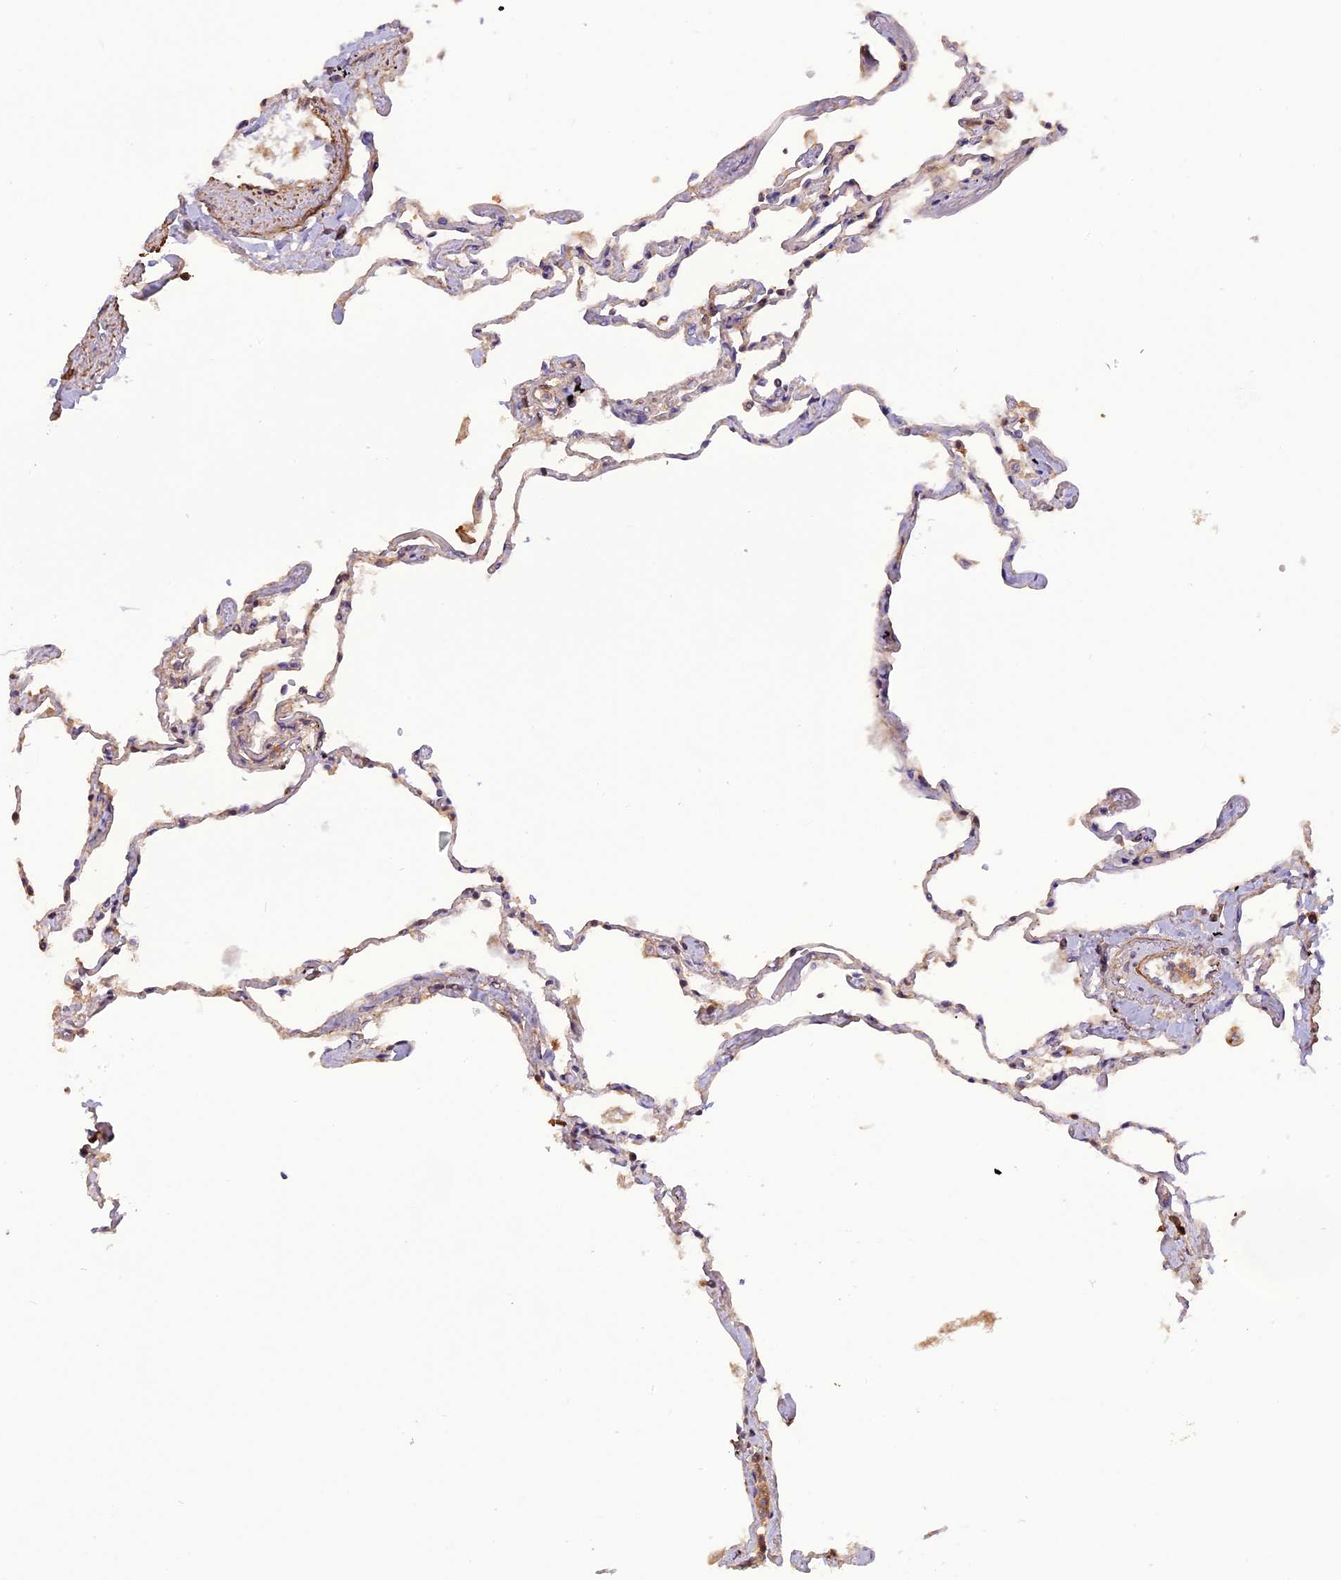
{"staining": {"intensity": "negative", "quantity": "none", "location": "none"}, "tissue": "lung", "cell_type": "Alveolar cells", "image_type": "normal", "snomed": [{"axis": "morphology", "description": "Normal tissue, NOS"}, {"axis": "topography", "description": "Lung"}], "caption": "Immunohistochemistry of unremarkable lung reveals no expression in alveolar cells.", "gene": "STOML1", "patient": {"sex": "female", "age": 67}}